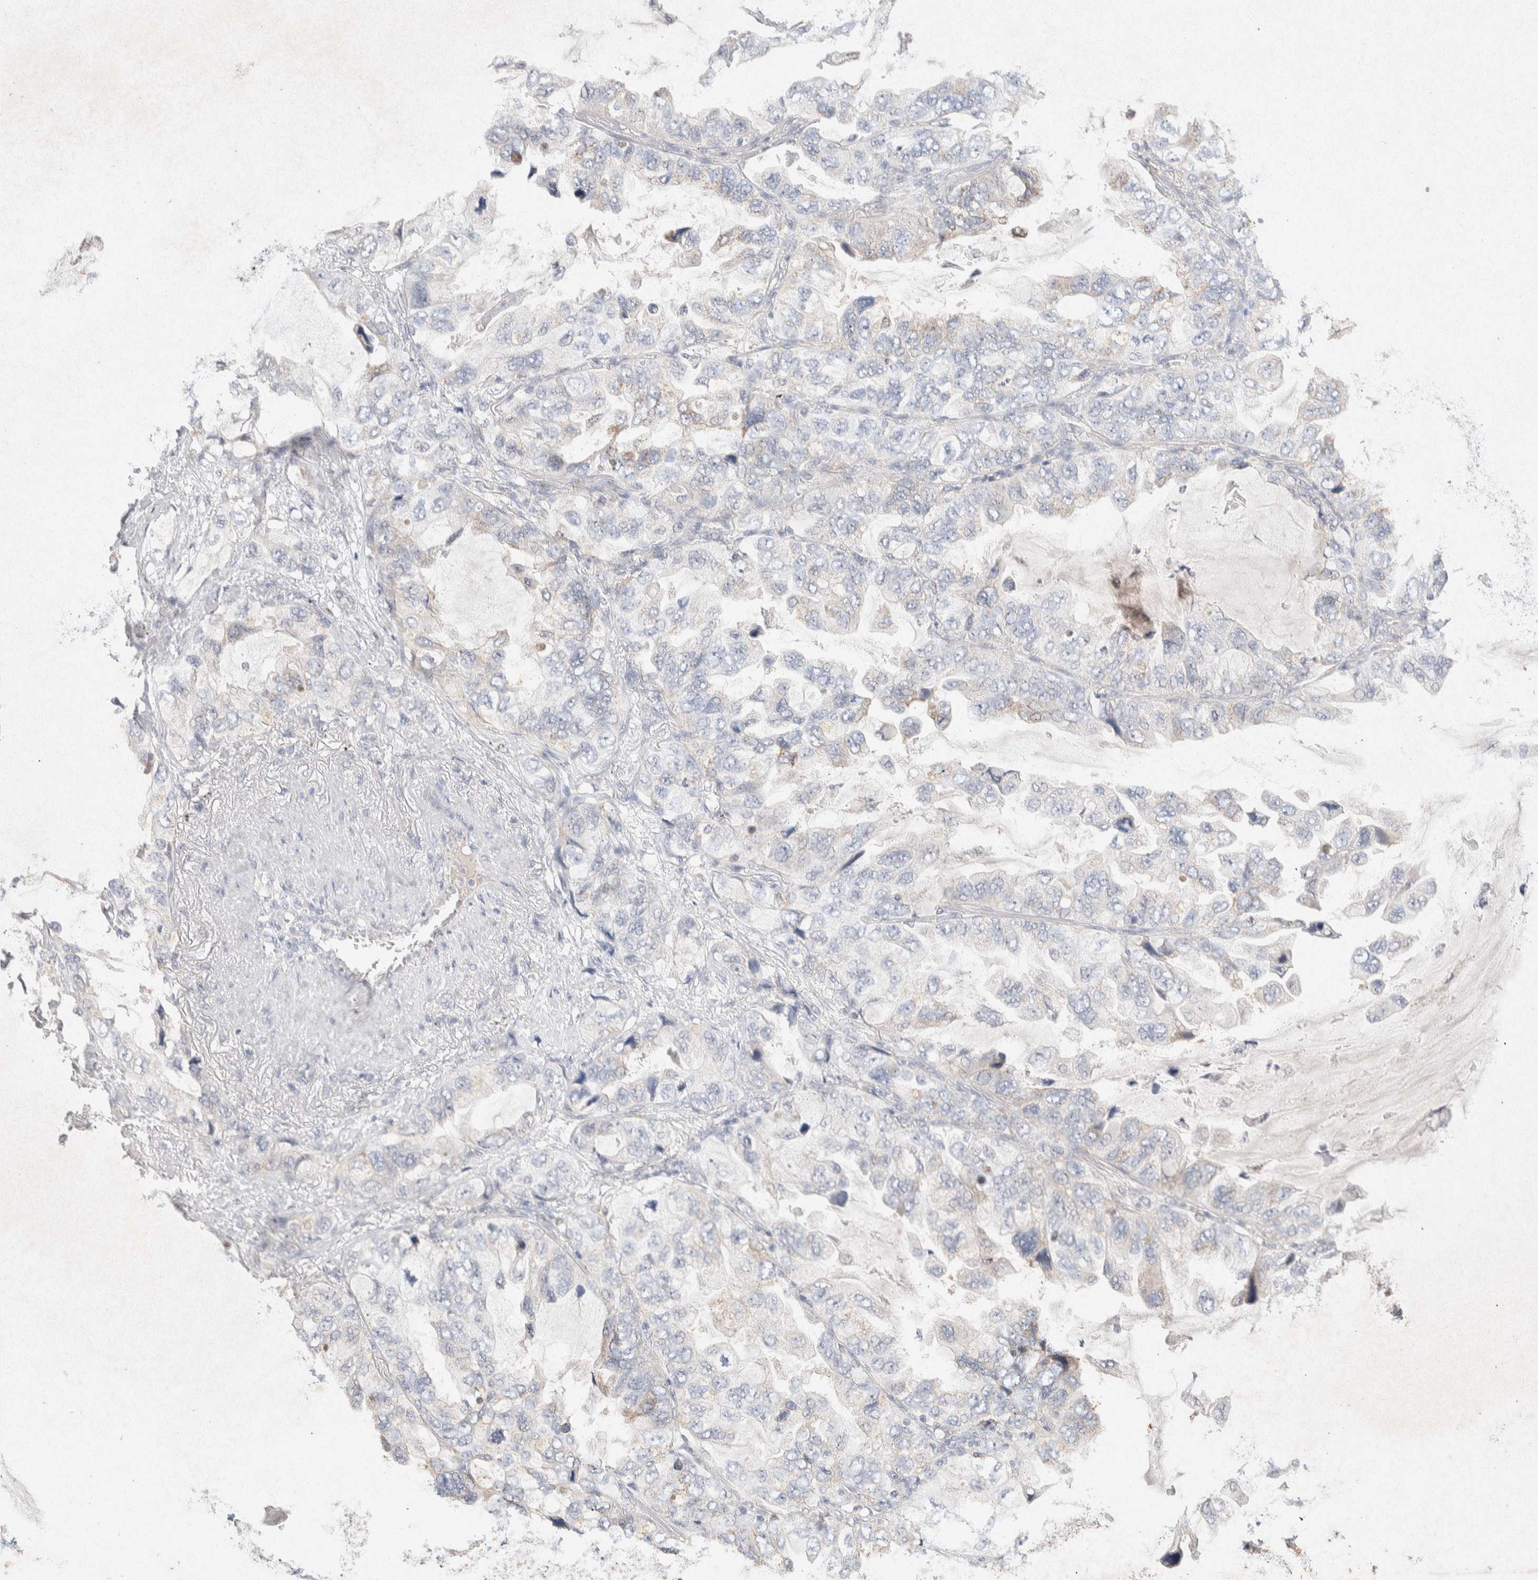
{"staining": {"intensity": "negative", "quantity": "none", "location": "none"}, "tissue": "lung cancer", "cell_type": "Tumor cells", "image_type": "cancer", "snomed": [{"axis": "morphology", "description": "Squamous cell carcinoma, NOS"}, {"axis": "topography", "description": "Lung"}], "caption": "Histopathology image shows no significant protein staining in tumor cells of lung cancer (squamous cell carcinoma). (IHC, brightfield microscopy, high magnification).", "gene": "GNAI1", "patient": {"sex": "female", "age": 73}}